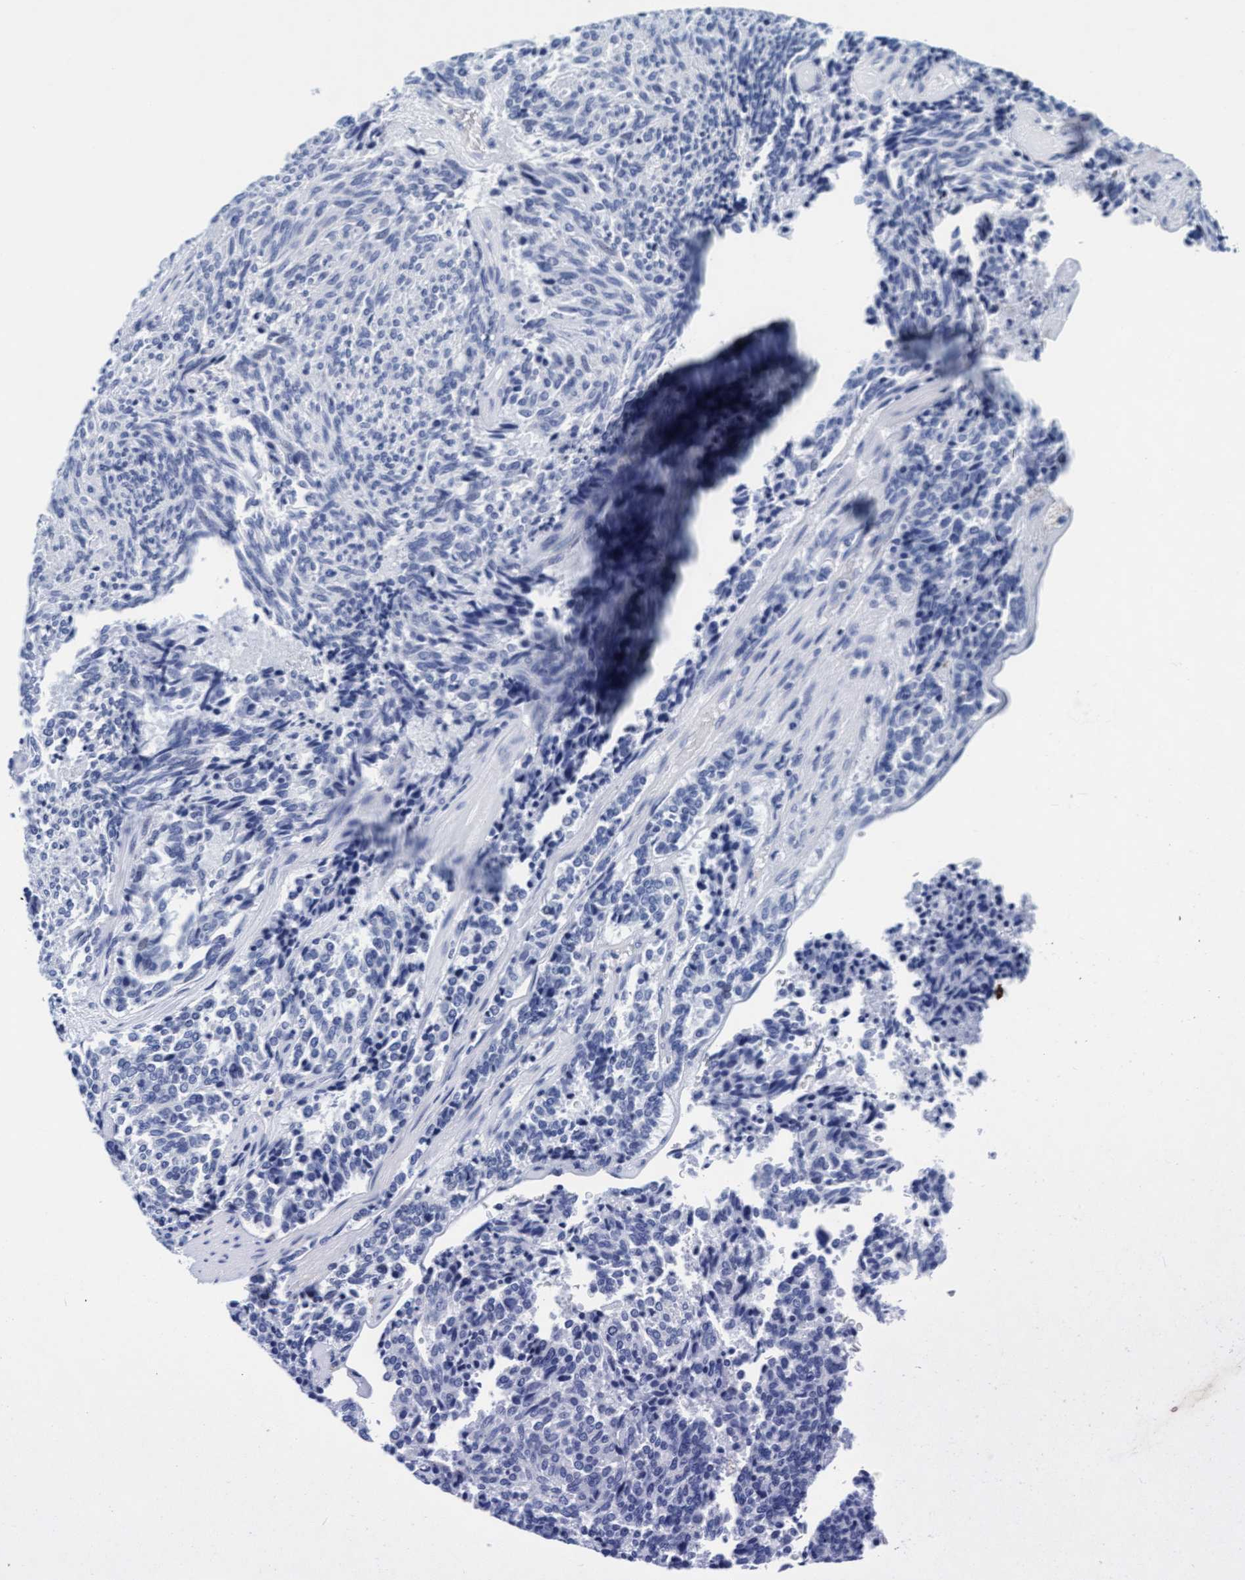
{"staining": {"intensity": "negative", "quantity": "none", "location": "none"}, "tissue": "carcinoid", "cell_type": "Tumor cells", "image_type": "cancer", "snomed": [{"axis": "morphology", "description": "Carcinoid, malignant, NOS"}, {"axis": "topography", "description": "Pancreas"}], "caption": "Carcinoid (malignant) was stained to show a protein in brown. There is no significant staining in tumor cells.", "gene": "ARSG", "patient": {"sex": "female", "age": 54}}